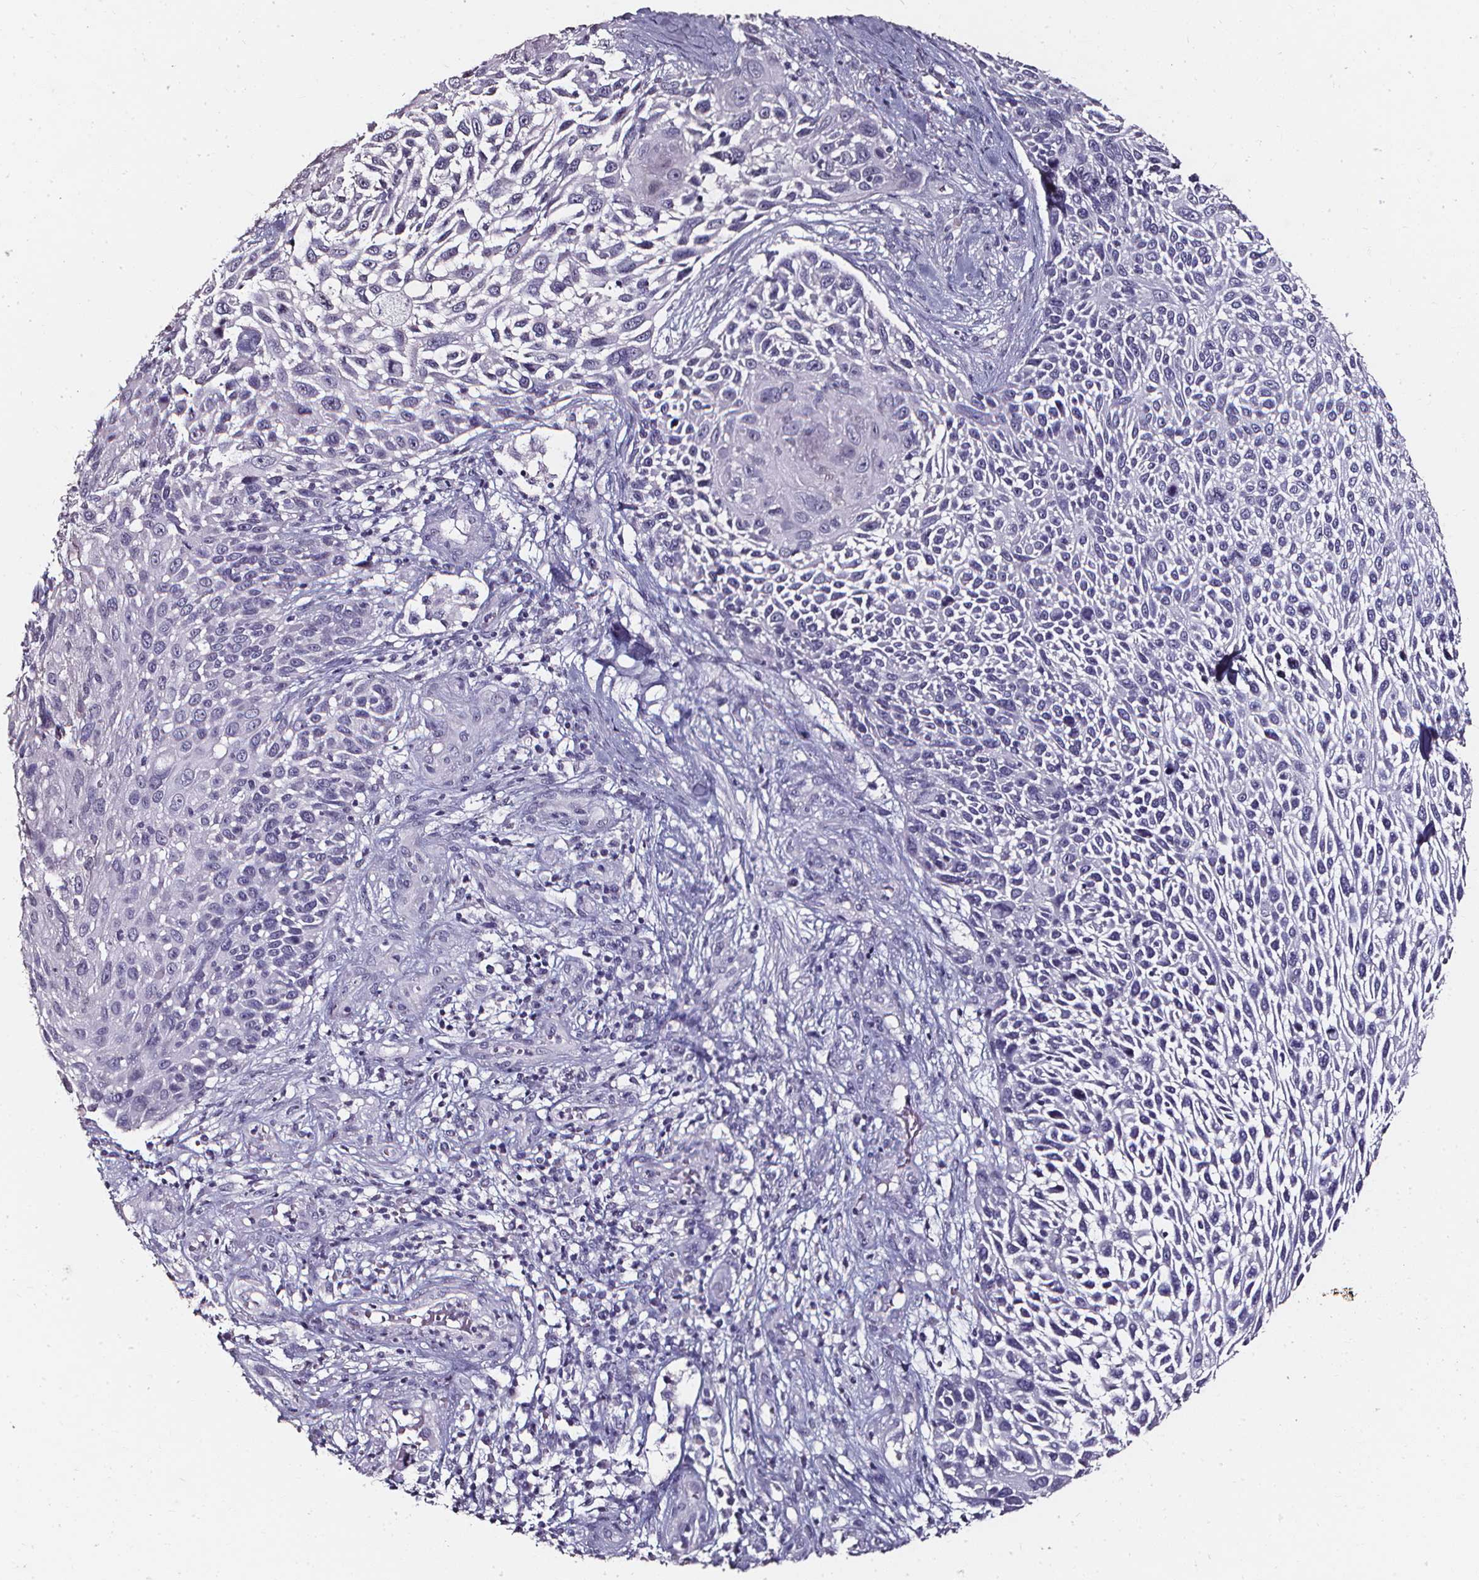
{"staining": {"intensity": "negative", "quantity": "none", "location": "none"}, "tissue": "skin cancer", "cell_type": "Tumor cells", "image_type": "cancer", "snomed": [{"axis": "morphology", "description": "Squamous cell carcinoma, NOS"}, {"axis": "topography", "description": "Skin"}], "caption": "DAB (3,3'-diaminobenzidine) immunohistochemical staining of human squamous cell carcinoma (skin) exhibits no significant expression in tumor cells.", "gene": "DEFA5", "patient": {"sex": "male", "age": 92}}